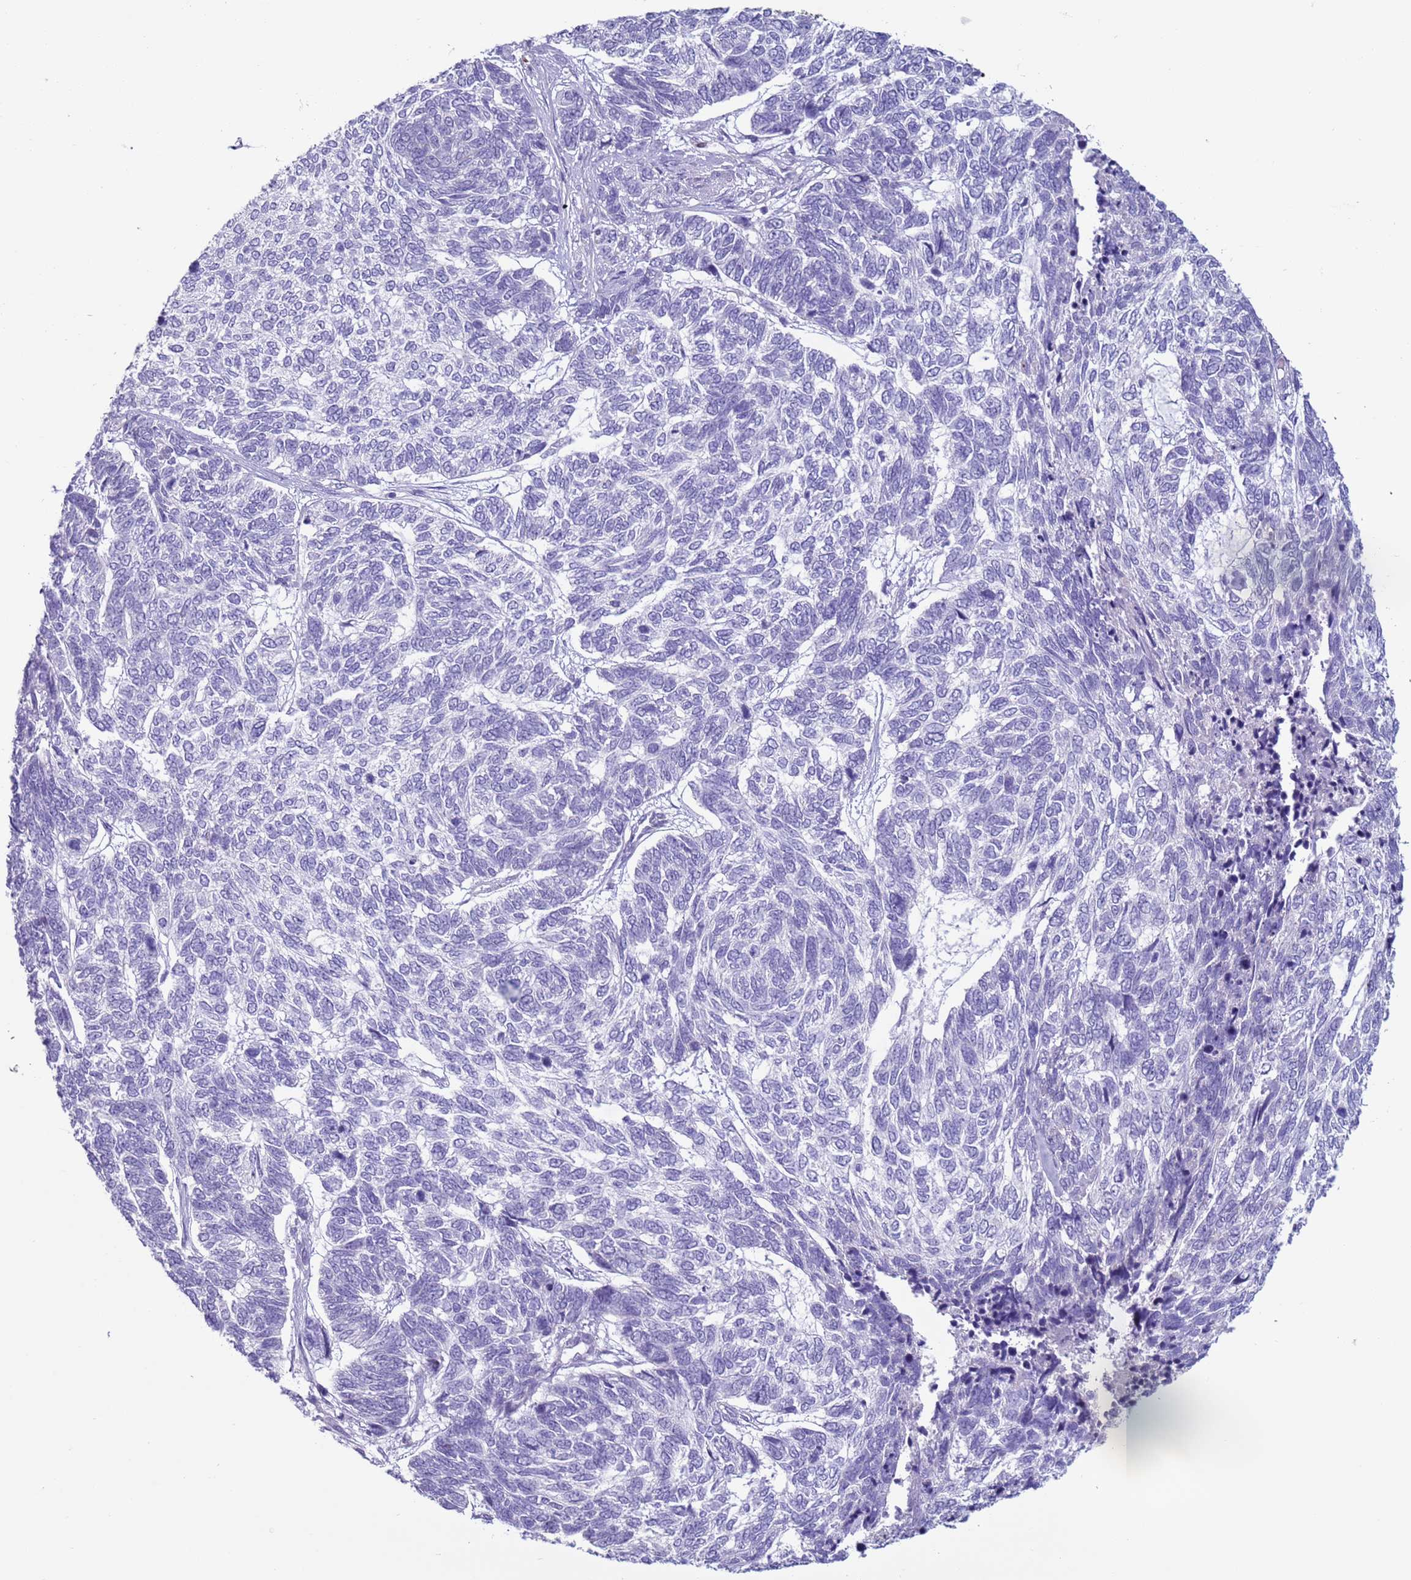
{"staining": {"intensity": "negative", "quantity": "none", "location": "none"}, "tissue": "skin cancer", "cell_type": "Tumor cells", "image_type": "cancer", "snomed": [{"axis": "morphology", "description": "Basal cell carcinoma"}, {"axis": "topography", "description": "Skin"}], "caption": "Immunohistochemical staining of skin basal cell carcinoma demonstrates no significant staining in tumor cells.", "gene": "NPAP1", "patient": {"sex": "female", "age": 65}}